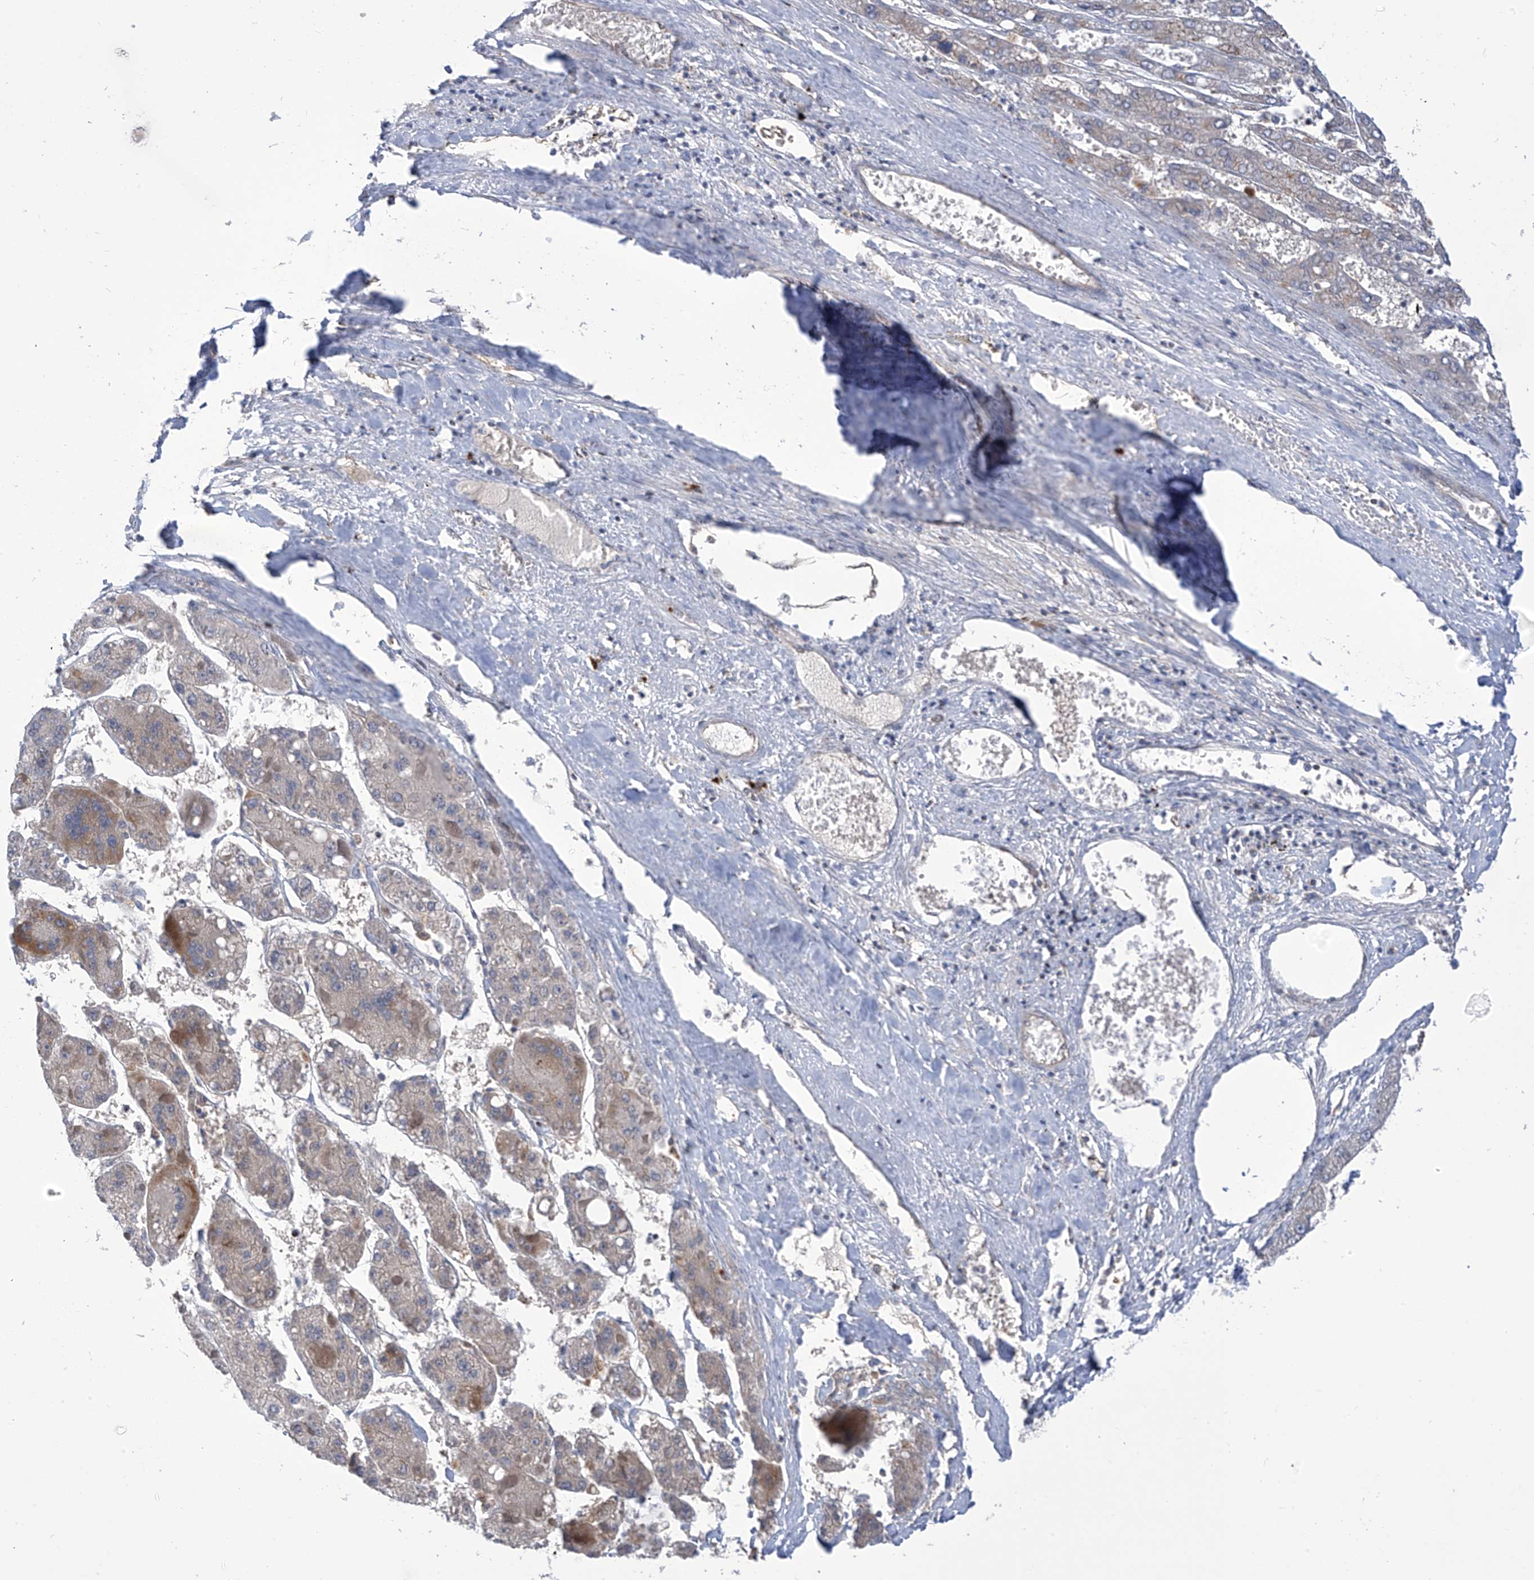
{"staining": {"intensity": "weak", "quantity": "<25%", "location": "cytoplasmic/membranous"}, "tissue": "liver cancer", "cell_type": "Tumor cells", "image_type": "cancer", "snomed": [{"axis": "morphology", "description": "Carcinoma, Hepatocellular, NOS"}, {"axis": "topography", "description": "Liver"}], "caption": "This micrograph is of liver cancer (hepatocellular carcinoma) stained with IHC to label a protein in brown with the nuclei are counter-stained blue. There is no staining in tumor cells.", "gene": "IBA57", "patient": {"sex": "female", "age": 73}}